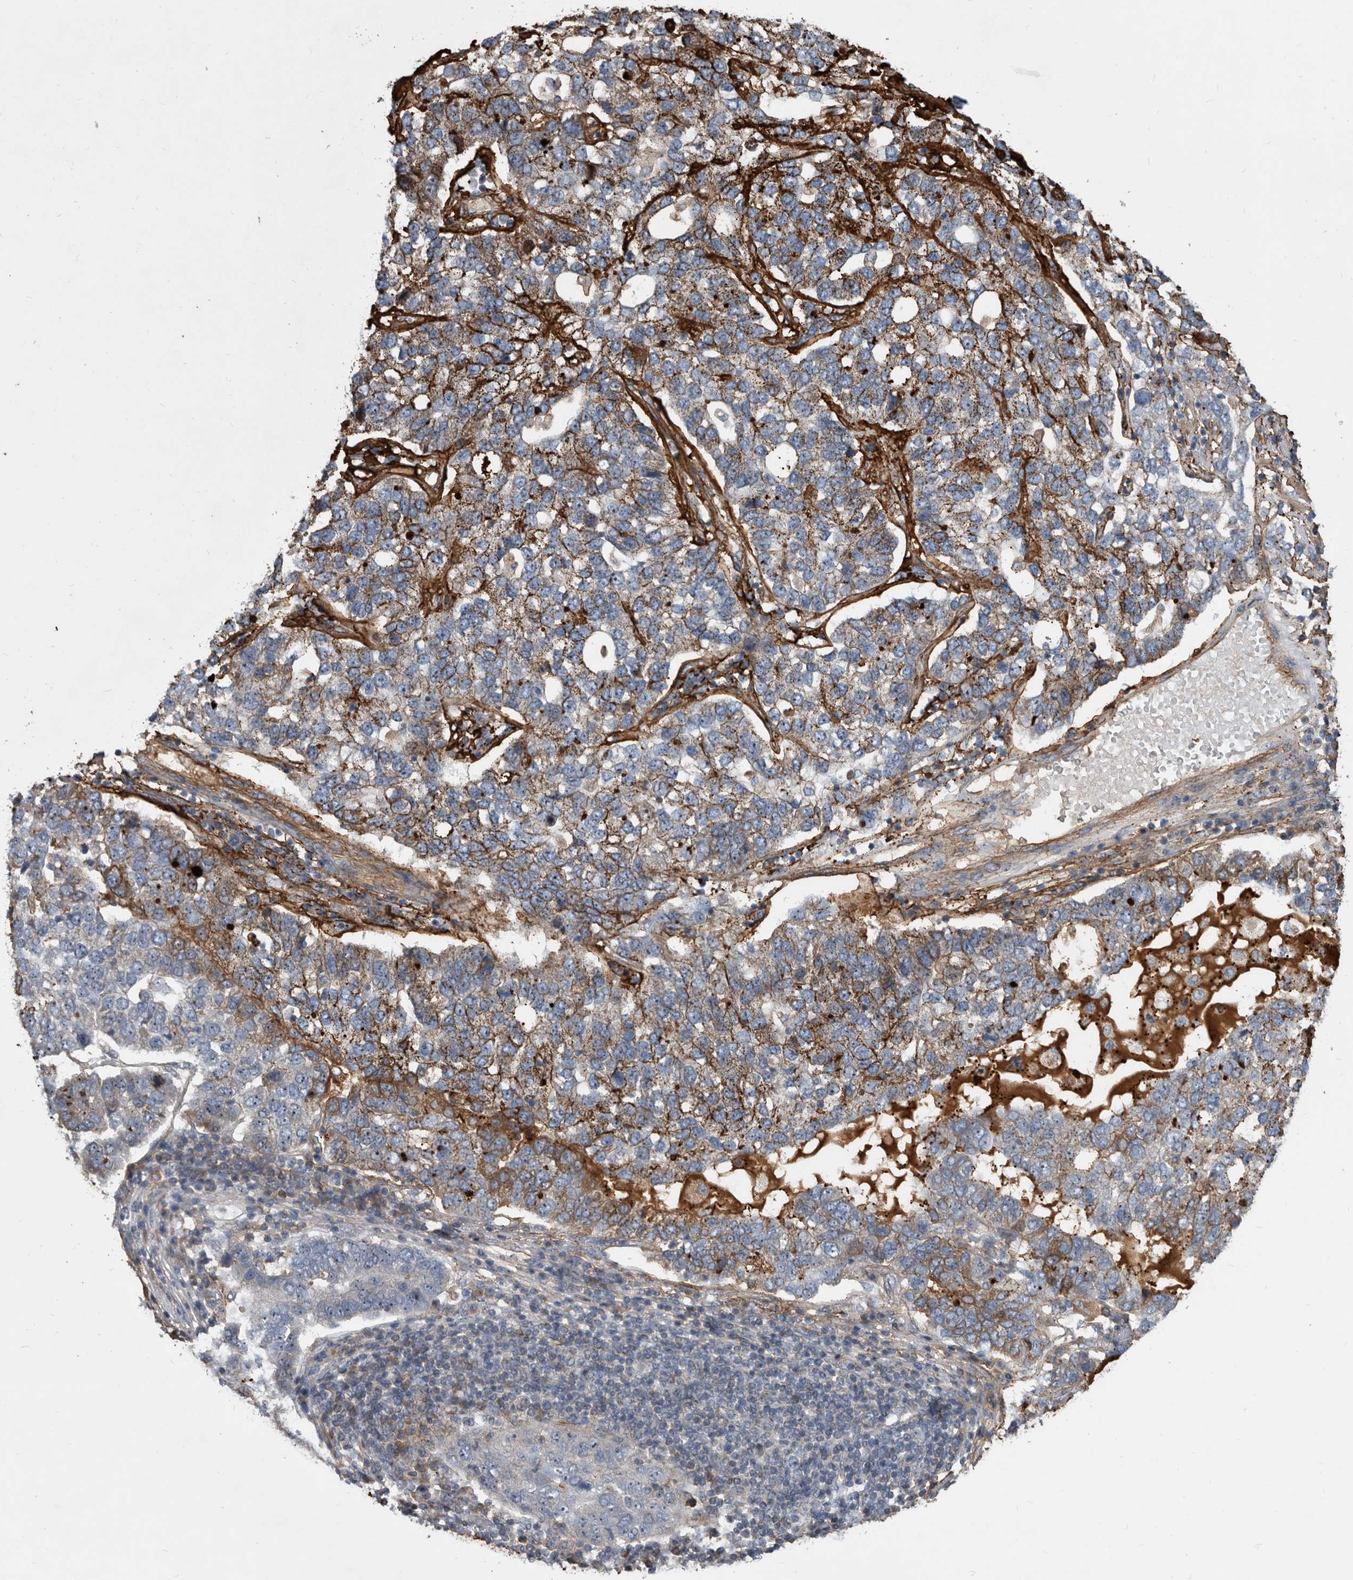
{"staining": {"intensity": "moderate", "quantity": "25%-75%", "location": "cytoplasmic/membranous"}, "tissue": "pancreatic cancer", "cell_type": "Tumor cells", "image_type": "cancer", "snomed": [{"axis": "morphology", "description": "Adenocarcinoma, NOS"}, {"axis": "topography", "description": "Pancreas"}], "caption": "An immunohistochemistry (IHC) micrograph of tumor tissue is shown. Protein staining in brown highlights moderate cytoplasmic/membranous positivity in pancreatic adenocarcinoma within tumor cells.", "gene": "PI15", "patient": {"sex": "female", "age": 61}}